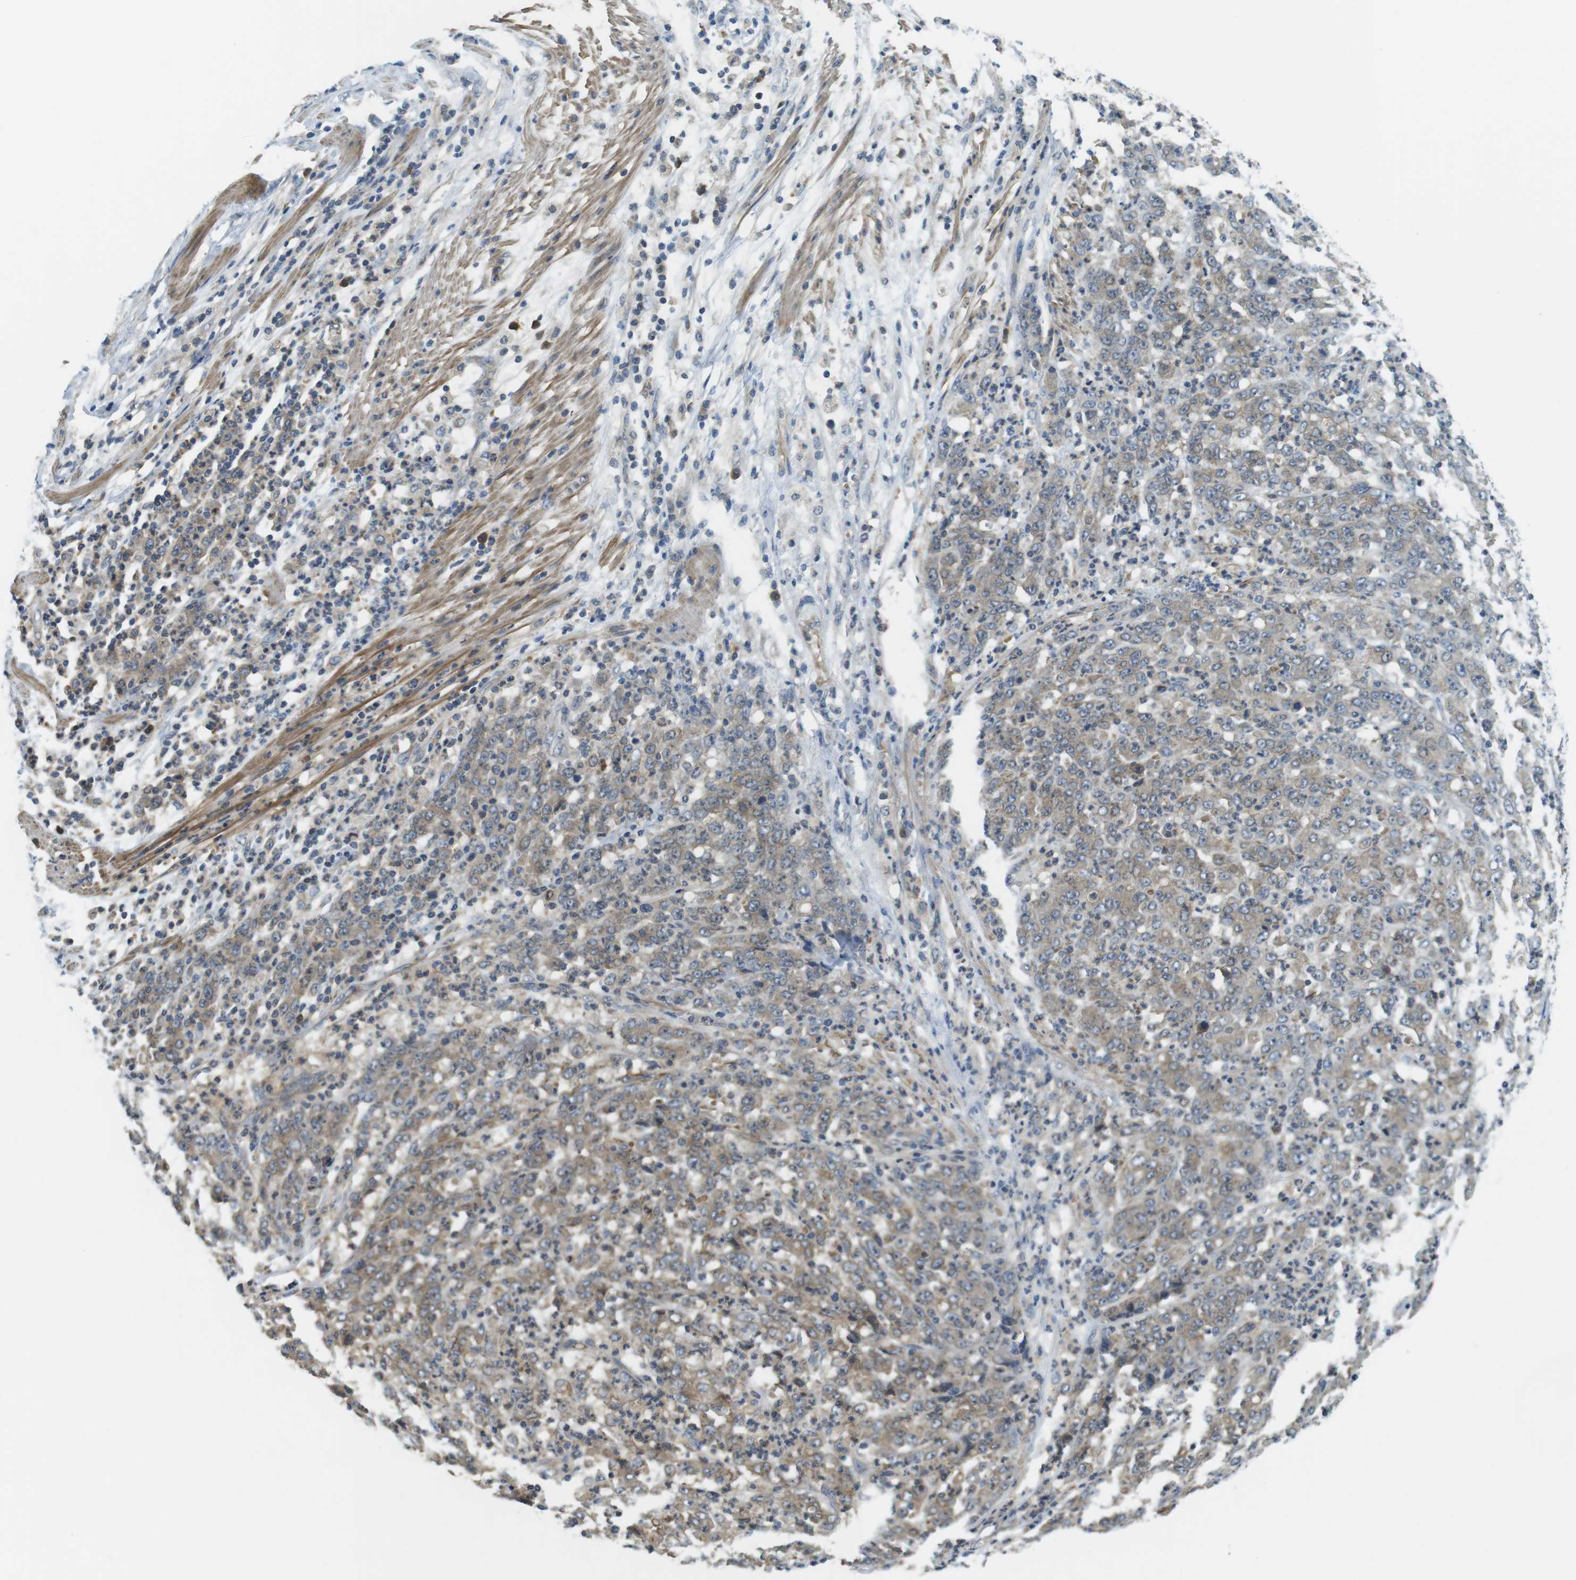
{"staining": {"intensity": "weak", "quantity": ">75%", "location": "cytoplasmic/membranous"}, "tissue": "stomach cancer", "cell_type": "Tumor cells", "image_type": "cancer", "snomed": [{"axis": "morphology", "description": "Adenocarcinoma, NOS"}, {"axis": "topography", "description": "Stomach, lower"}], "caption": "DAB (3,3'-diaminobenzidine) immunohistochemical staining of human stomach cancer (adenocarcinoma) demonstrates weak cytoplasmic/membranous protein positivity in approximately >75% of tumor cells.", "gene": "LRRC3B", "patient": {"sex": "female", "age": 71}}